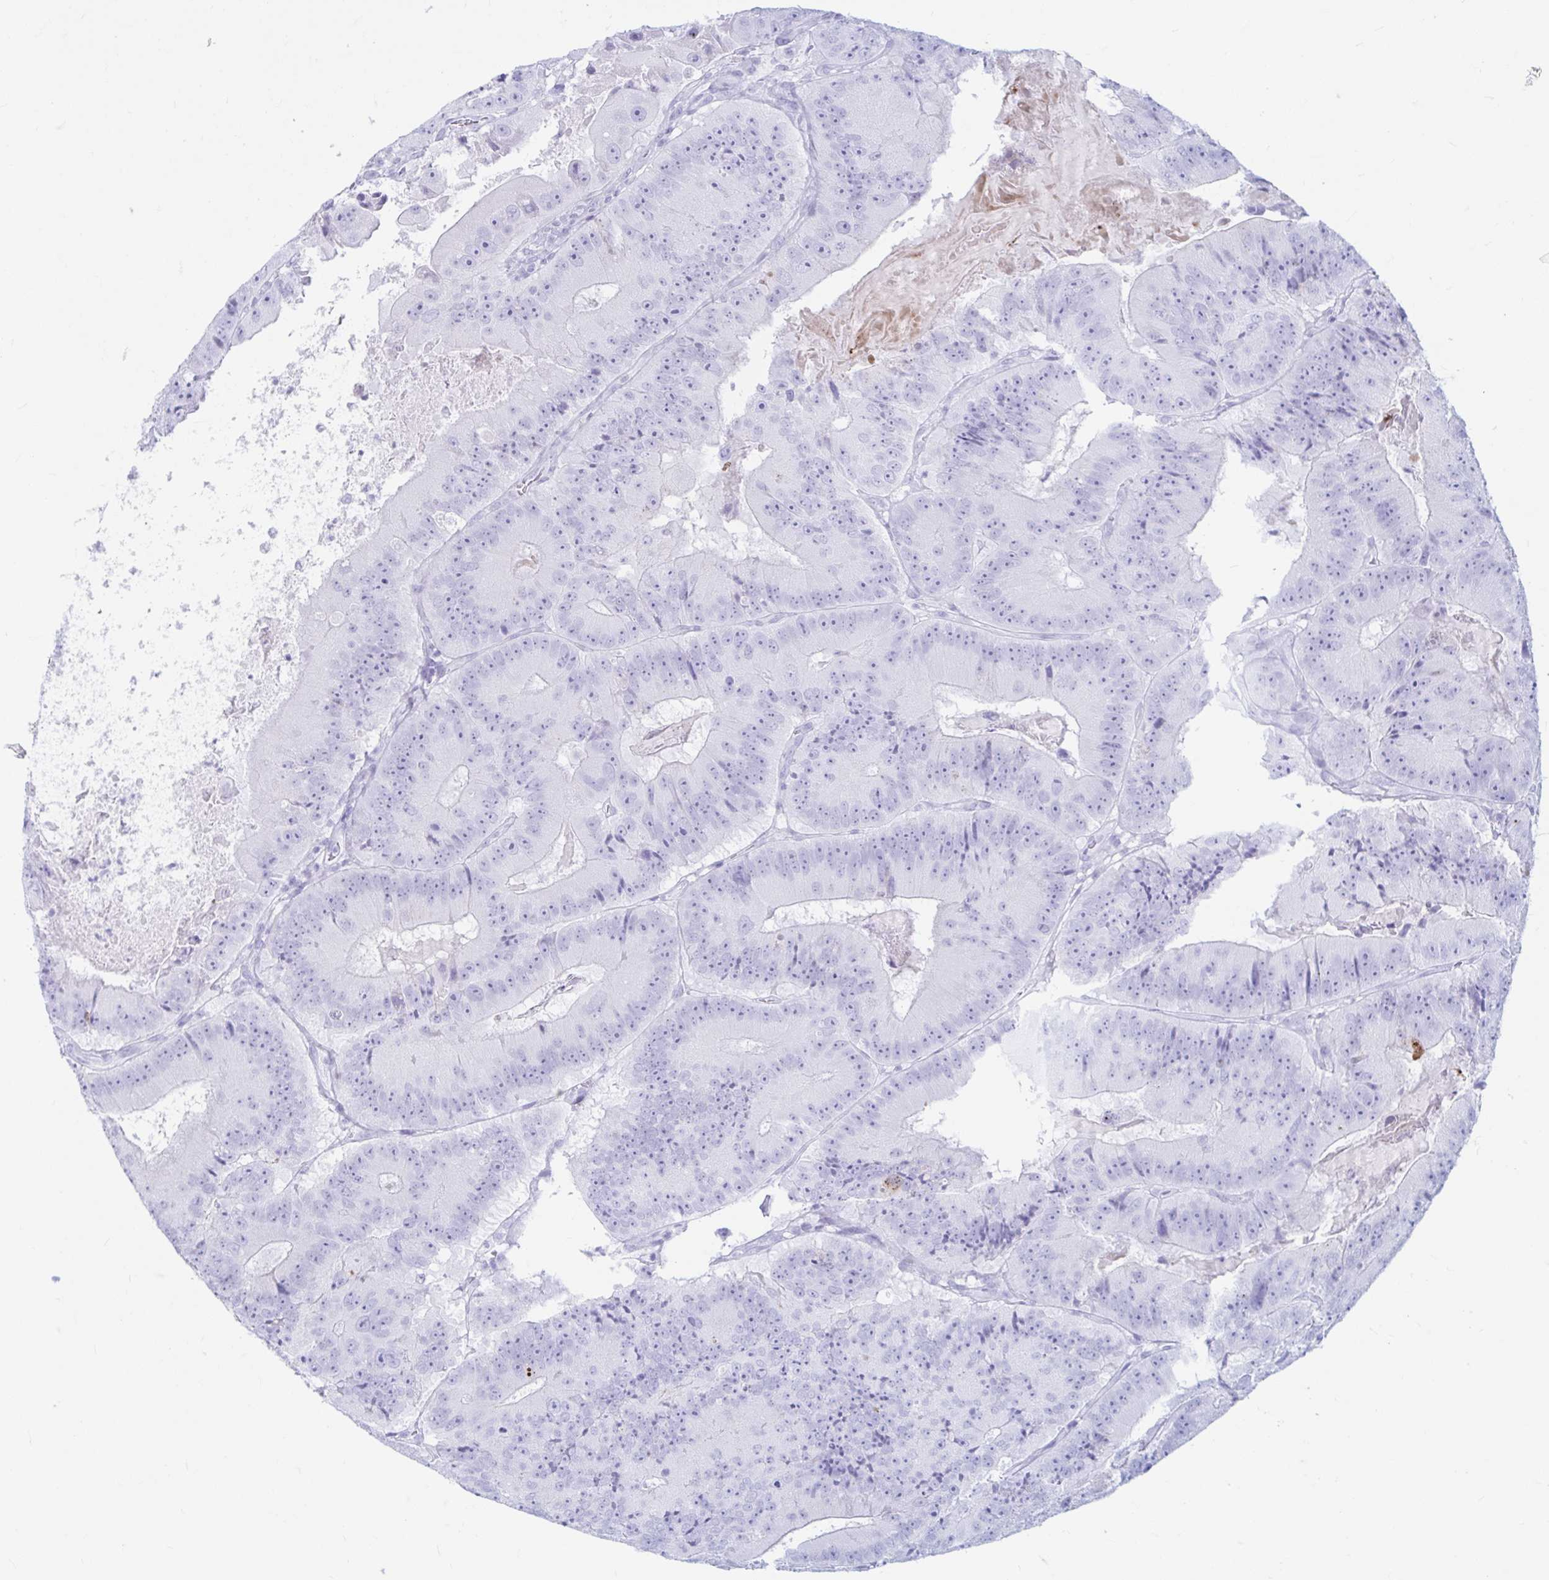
{"staining": {"intensity": "negative", "quantity": "none", "location": "none"}, "tissue": "colorectal cancer", "cell_type": "Tumor cells", "image_type": "cancer", "snomed": [{"axis": "morphology", "description": "Adenocarcinoma, NOS"}, {"axis": "topography", "description": "Colon"}], "caption": "Tumor cells show no significant expression in colorectal adenocarcinoma.", "gene": "ERICH6", "patient": {"sex": "female", "age": 86}}